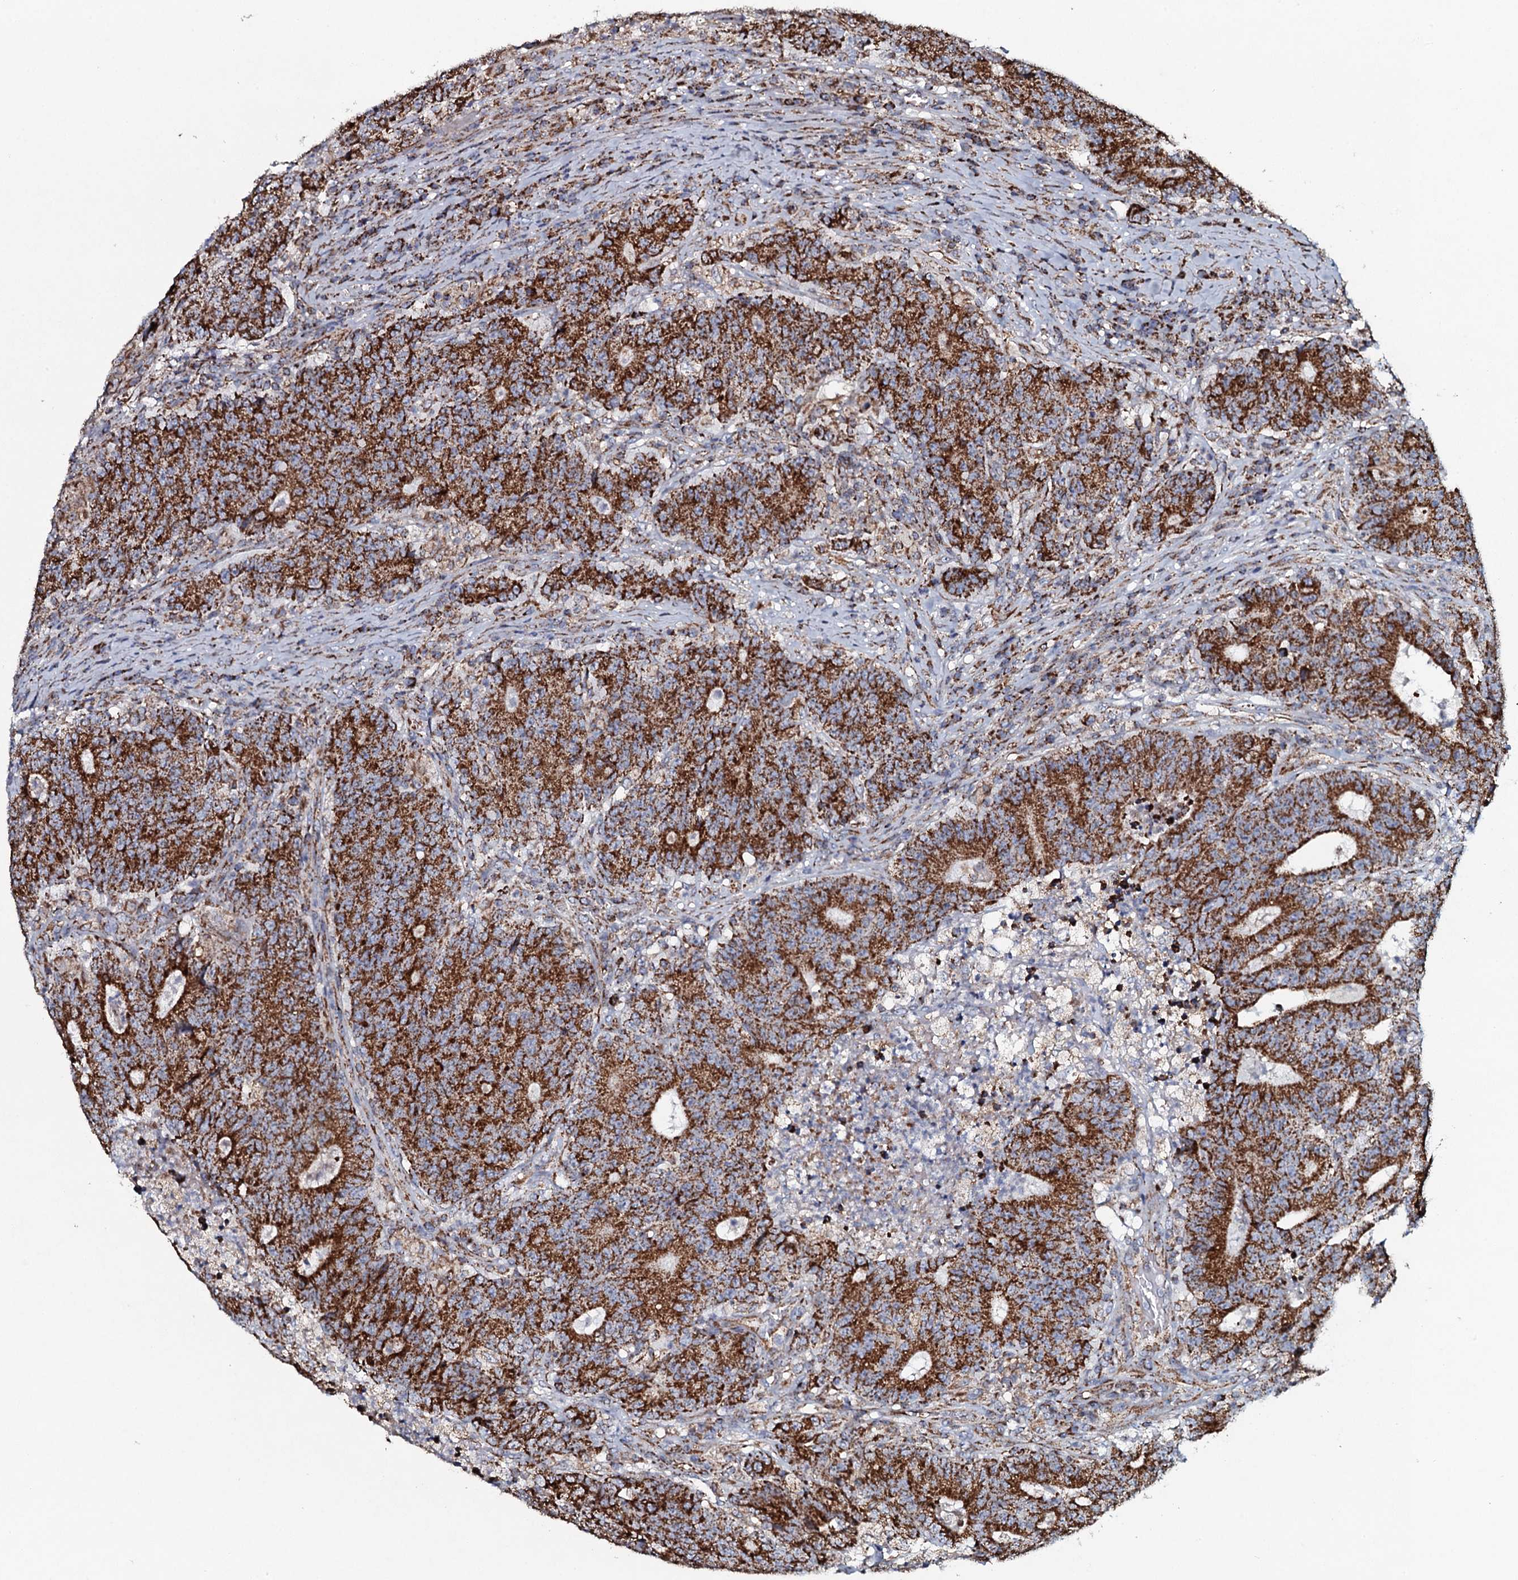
{"staining": {"intensity": "strong", "quantity": ">75%", "location": "cytoplasmic/membranous"}, "tissue": "colorectal cancer", "cell_type": "Tumor cells", "image_type": "cancer", "snomed": [{"axis": "morphology", "description": "Adenocarcinoma, NOS"}, {"axis": "topography", "description": "Colon"}], "caption": "Immunohistochemistry image of neoplastic tissue: human colorectal cancer (adenocarcinoma) stained using IHC demonstrates high levels of strong protein expression localized specifically in the cytoplasmic/membranous of tumor cells, appearing as a cytoplasmic/membranous brown color.", "gene": "EVC2", "patient": {"sex": "female", "age": 75}}